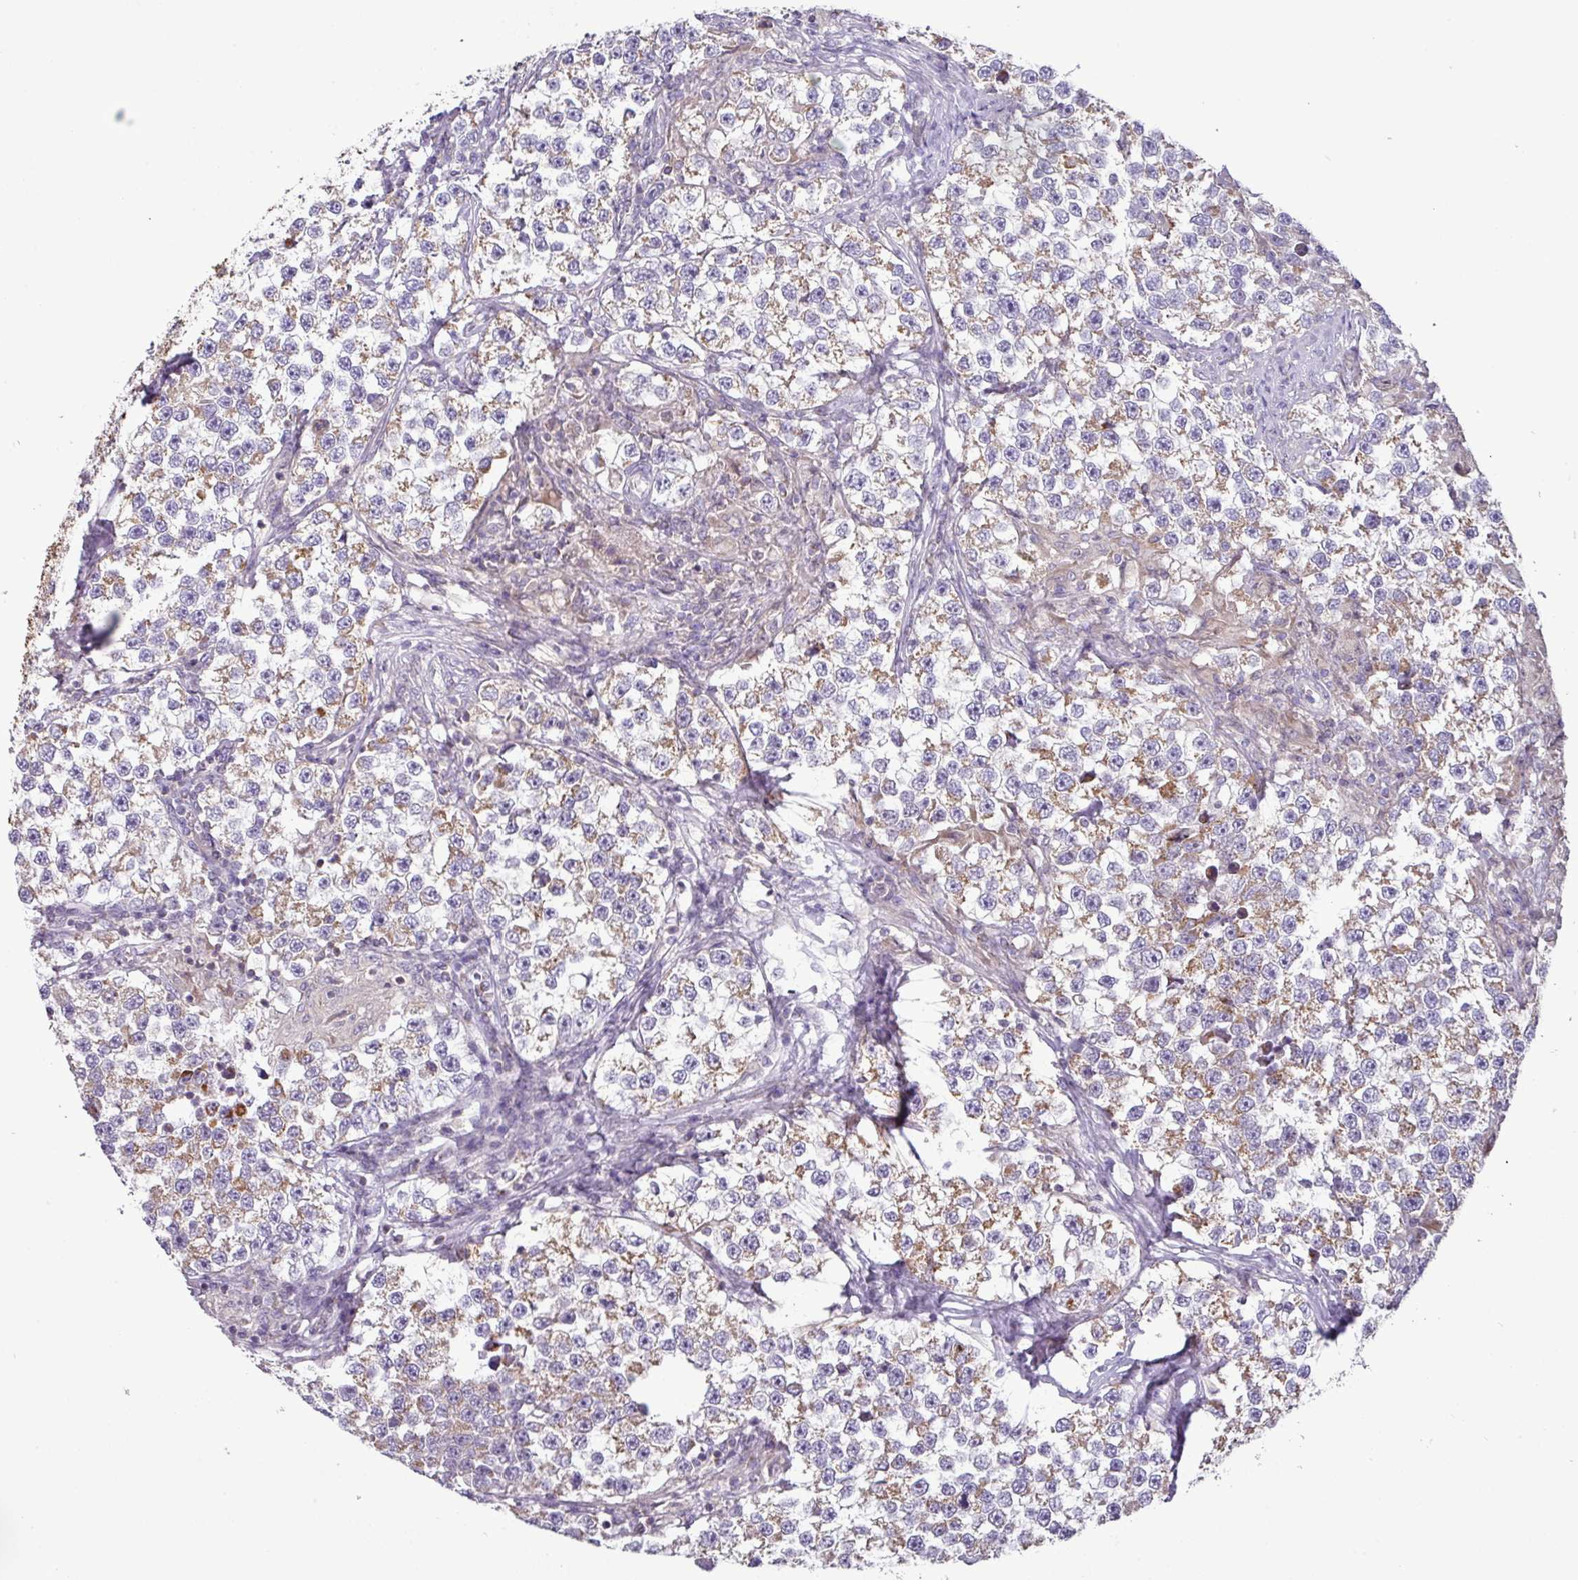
{"staining": {"intensity": "moderate", "quantity": ">75%", "location": "cytoplasmic/membranous"}, "tissue": "testis cancer", "cell_type": "Tumor cells", "image_type": "cancer", "snomed": [{"axis": "morphology", "description": "Seminoma, NOS"}, {"axis": "topography", "description": "Testis"}], "caption": "This micrograph exhibits testis cancer stained with immunohistochemistry to label a protein in brown. The cytoplasmic/membranous of tumor cells show moderate positivity for the protein. Nuclei are counter-stained blue.", "gene": "TRAPPC1", "patient": {"sex": "male", "age": 46}}